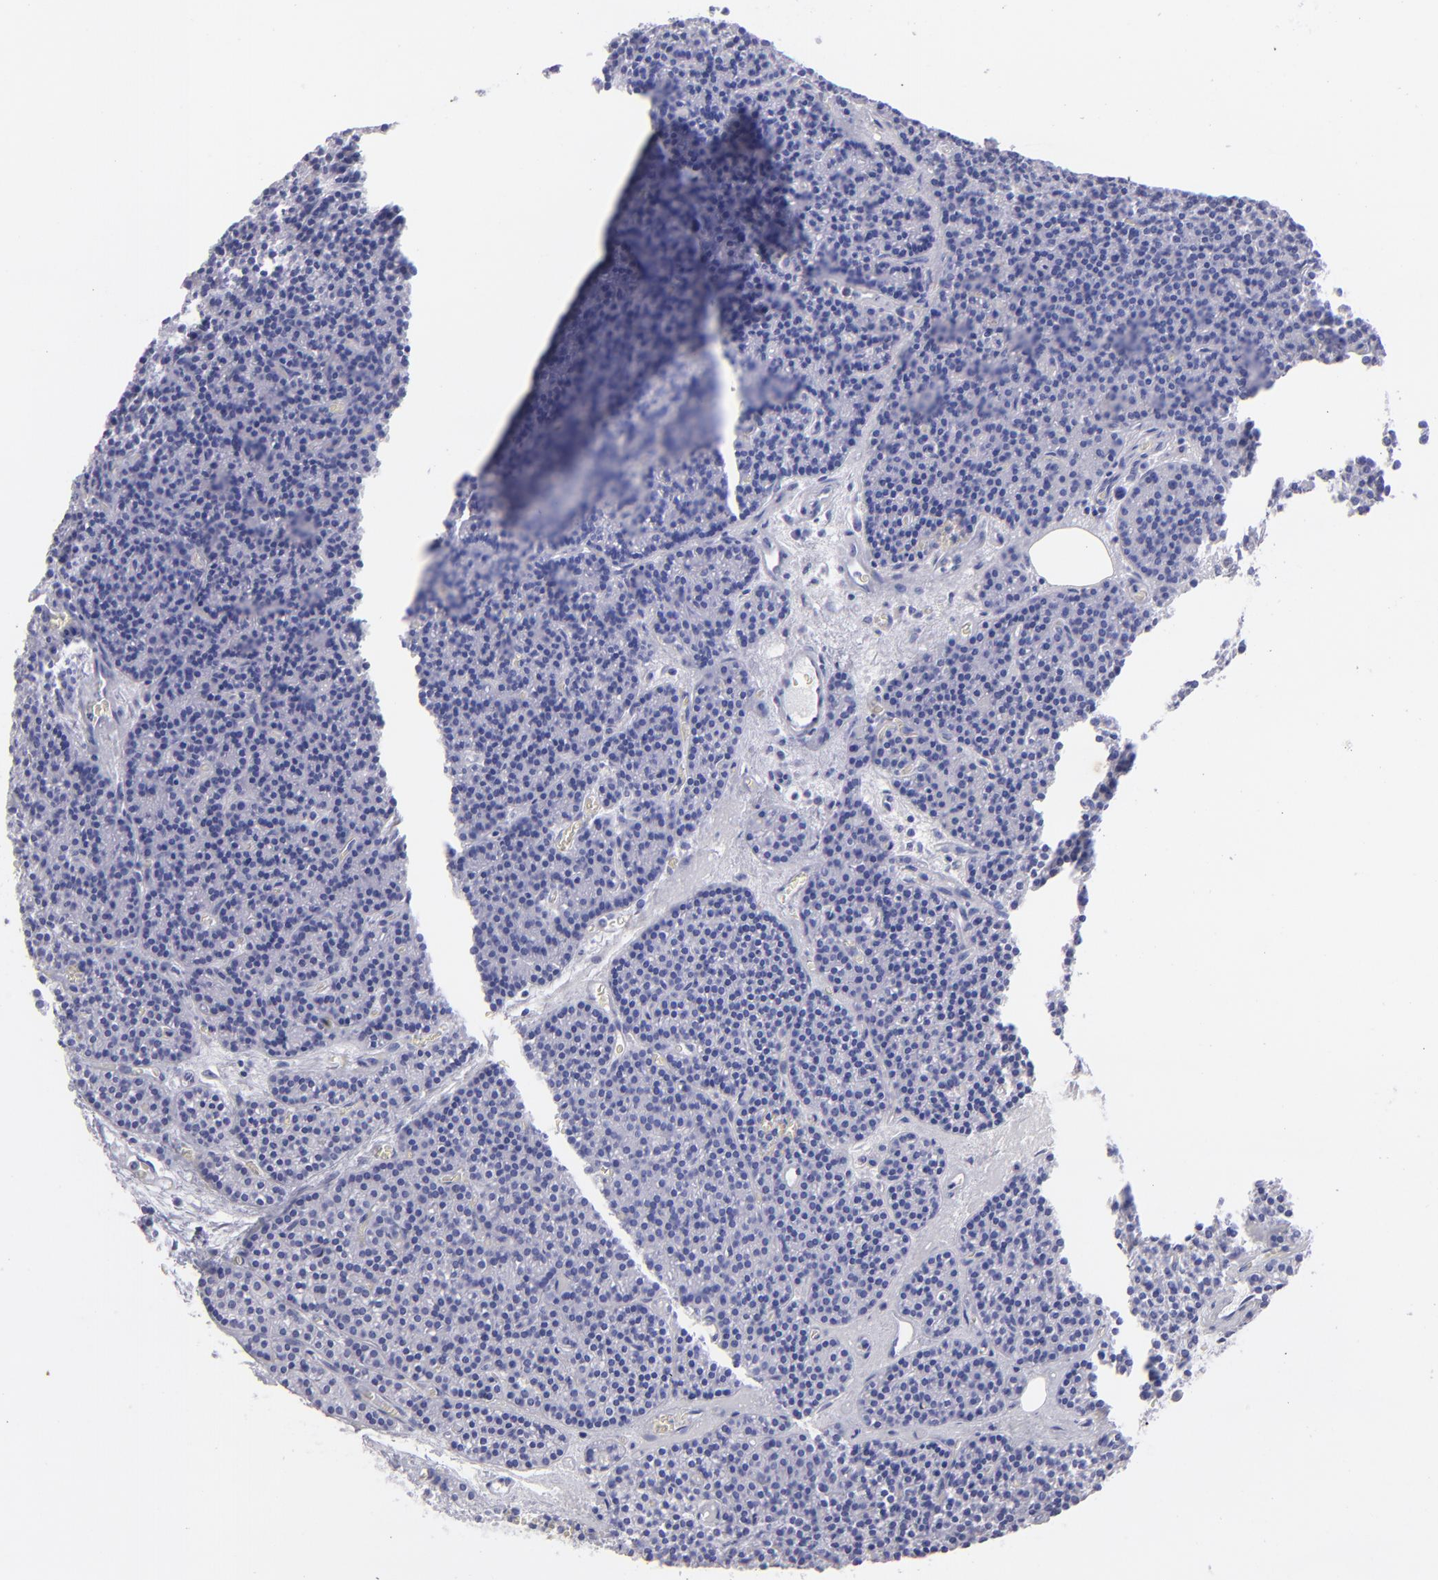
{"staining": {"intensity": "negative", "quantity": "none", "location": "none"}, "tissue": "parathyroid gland", "cell_type": "Glandular cells", "image_type": "normal", "snomed": [{"axis": "morphology", "description": "Normal tissue, NOS"}, {"axis": "topography", "description": "Parathyroid gland"}], "caption": "Micrograph shows no significant protein expression in glandular cells of unremarkable parathyroid gland. (Brightfield microscopy of DAB IHC at high magnification).", "gene": "SLC1A2", "patient": {"sex": "male", "age": 57}}